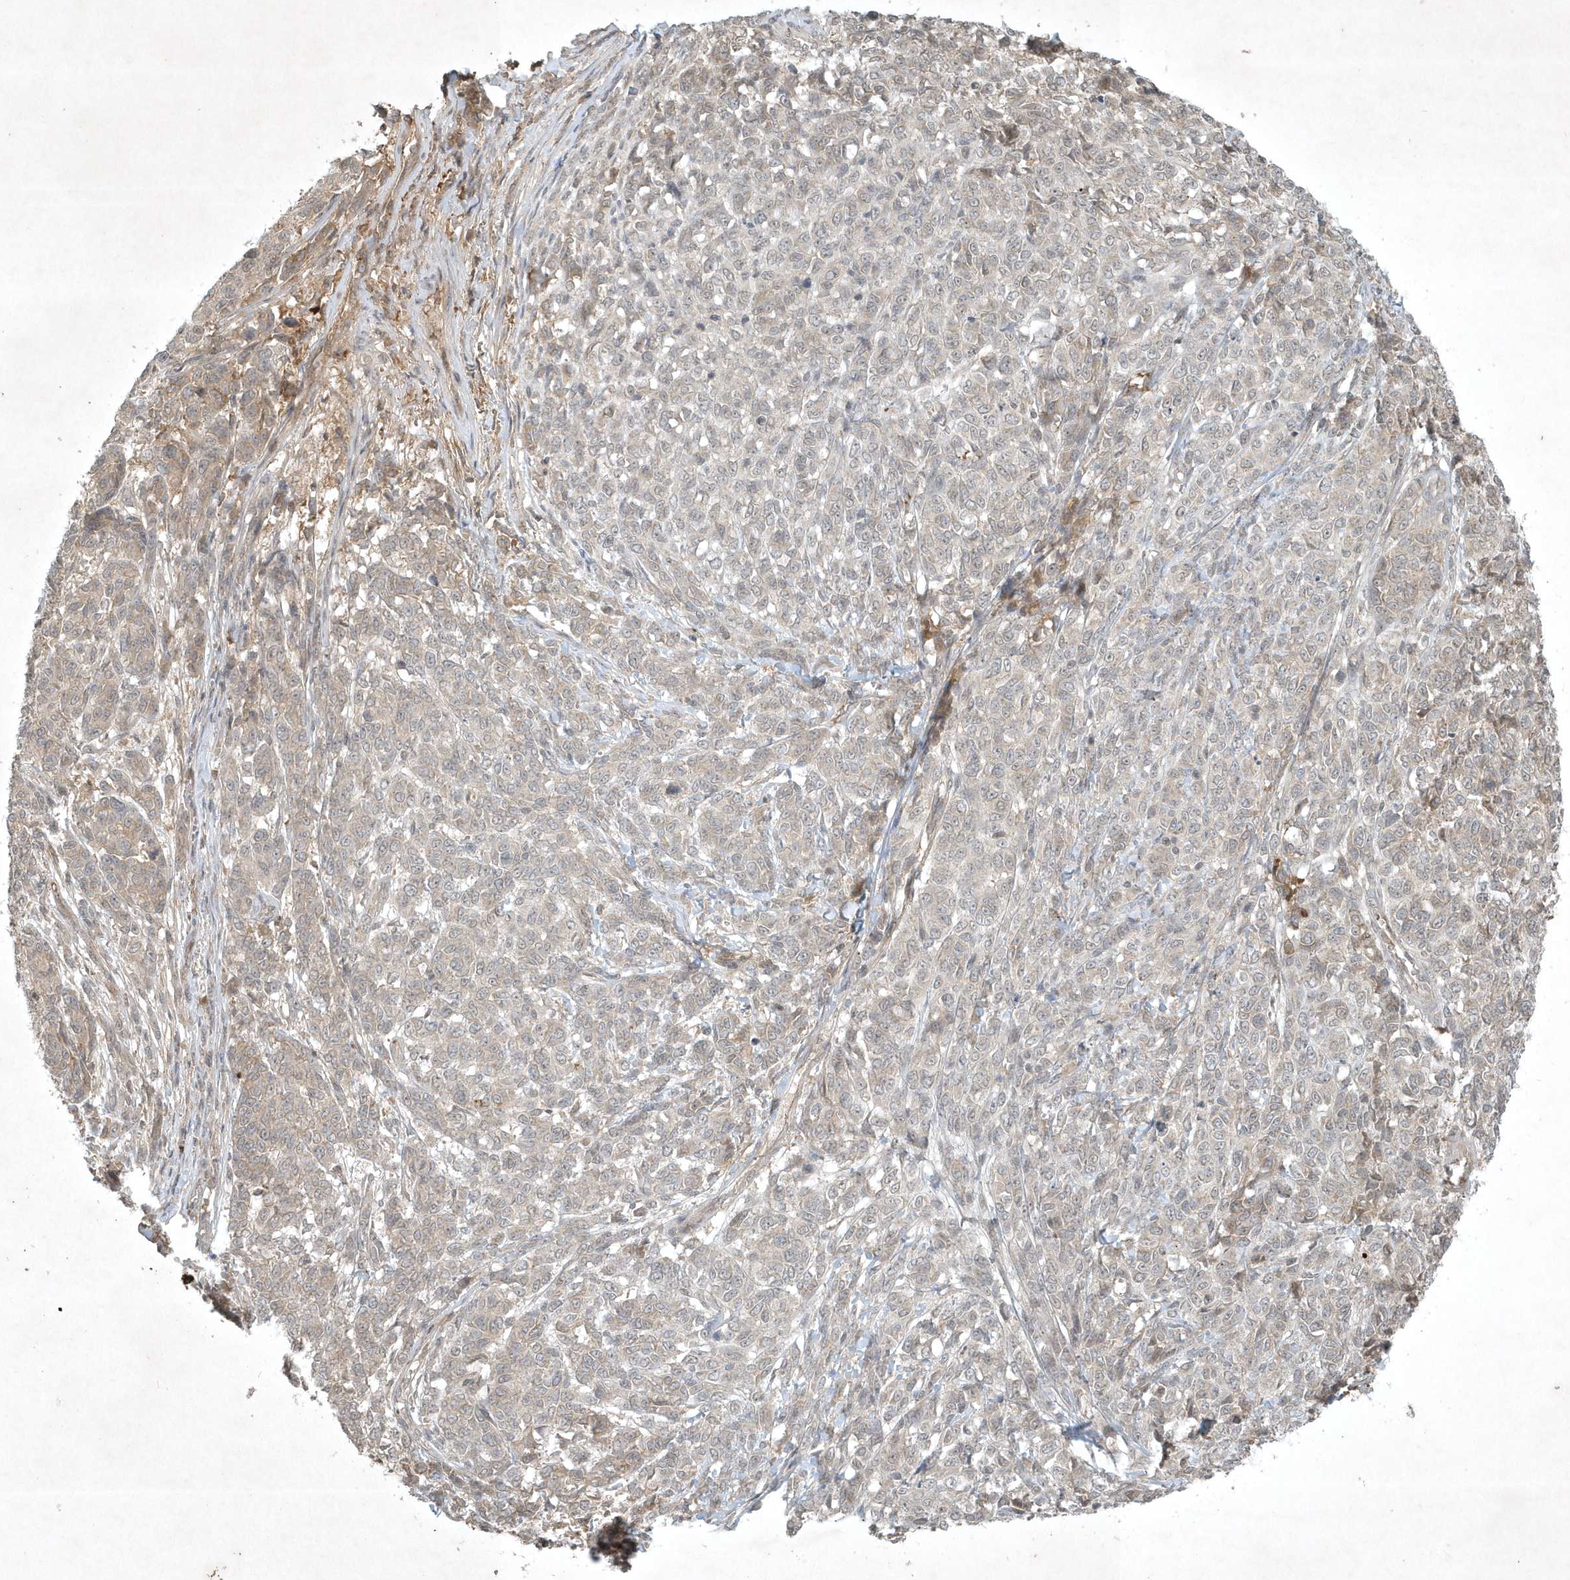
{"staining": {"intensity": "weak", "quantity": "<25%", "location": "cytoplasmic/membranous"}, "tissue": "melanoma", "cell_type": "Tumor cells", "image_type": "cancer", "snomed": [{"axis": "morphology", "description": "Malignant melanoma, NOS"}, {"axis": "topography", "description": "Skin"}], "caption": "This is a image of immunohistochemistry staining of malignant melanoma, which shows no positivity in tumor cells.", "gene": "TNFAIP6", "patient": {"sex": "male", "age": 49}}